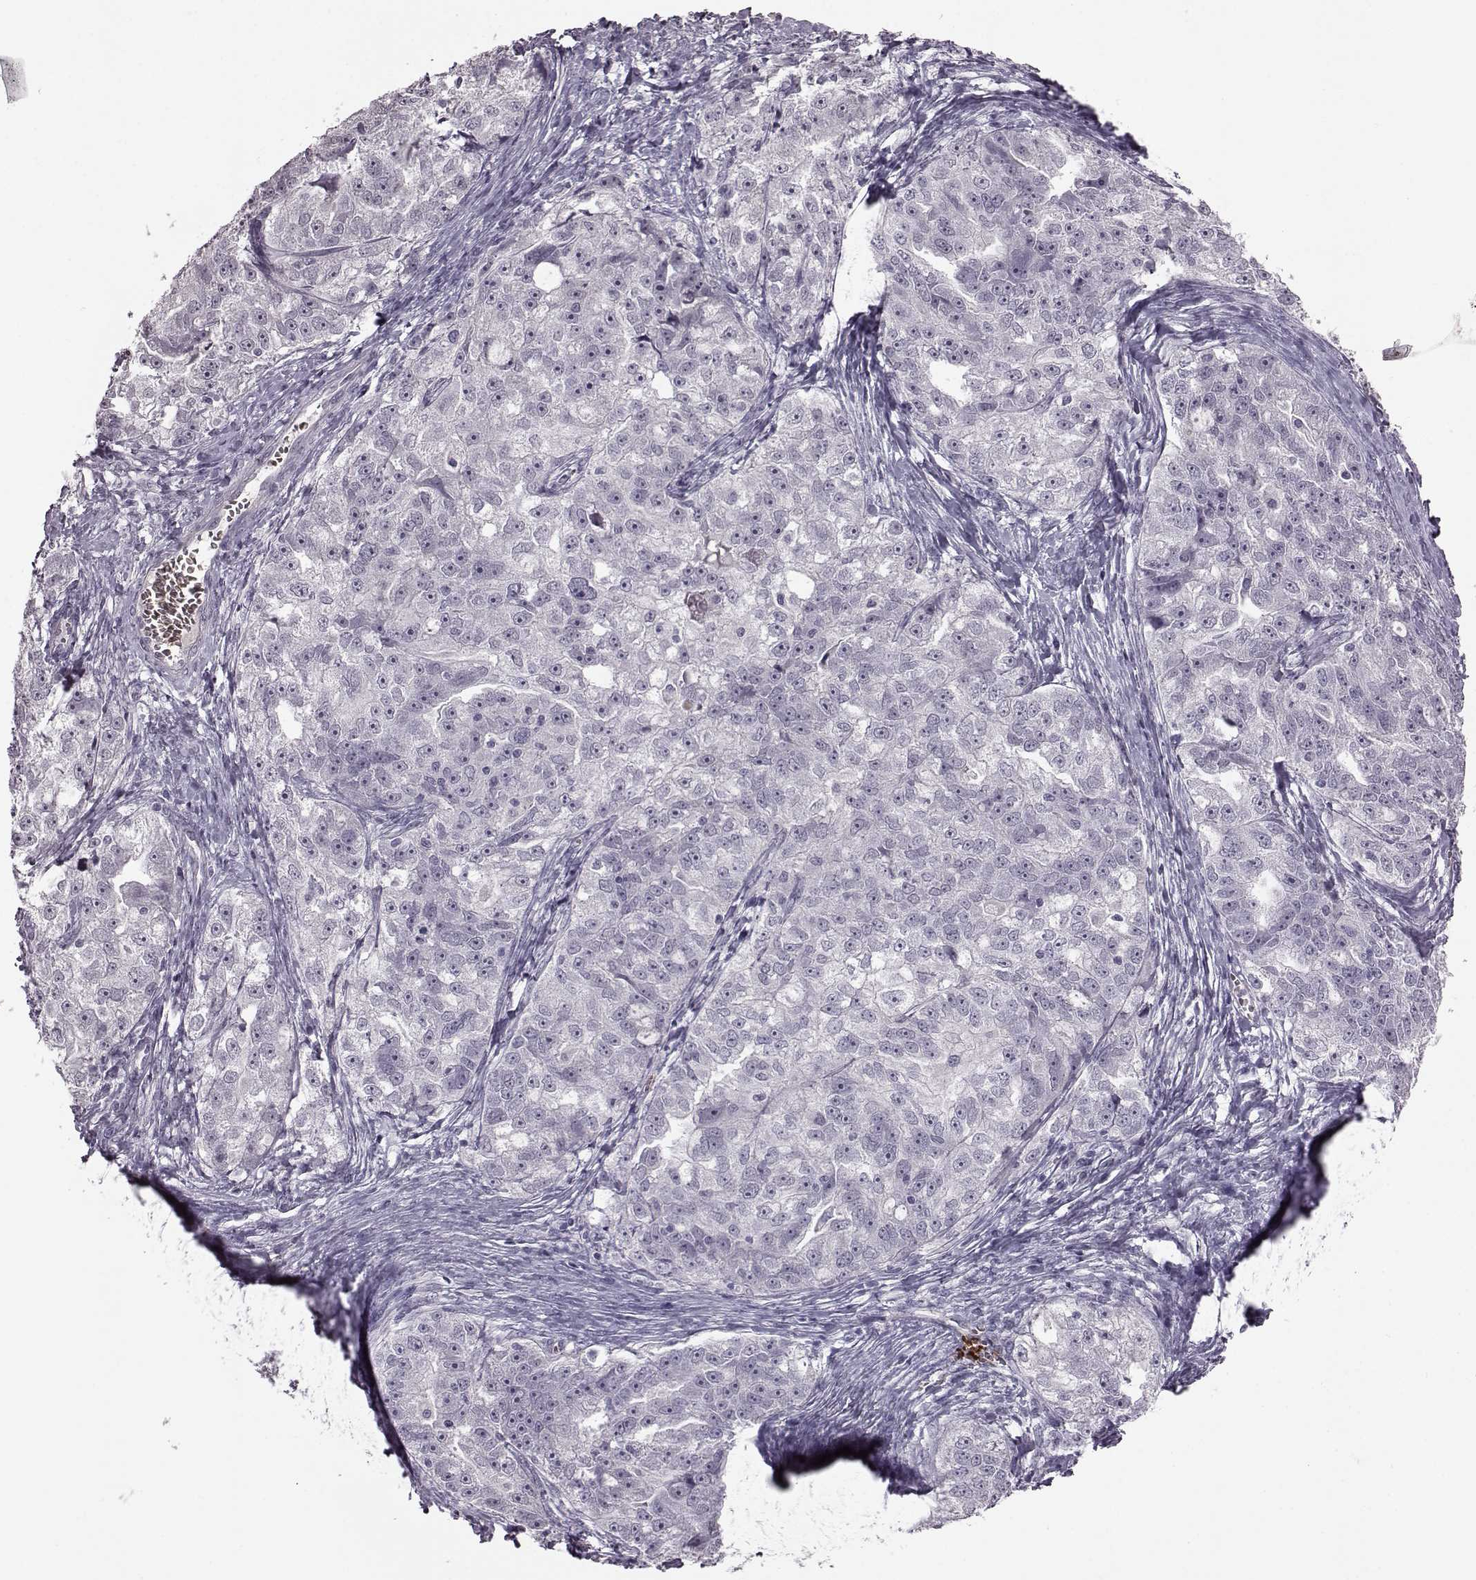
{"staining": {"intensity": "negative", "quantity": "none", "location": "none"}, "tissue": "ovarian cancer", "cell_type": "Tumor cells", "image_type": "cancer", "snomed": [{"axis": "morphology", "description": "Cystadenocarcinoma, serous, NOS"}, {"axis": "topography", "description": "Ovary"}], "caption": "This micrograph is of ovarian serous cystadenocarcinoma stained with IHC to label a protein in brown with the nuclei are counter-stained blue. There is no staining in tumor cells.", "gene": "PROP1", "patient": {"sex": "female", "age": 51}}